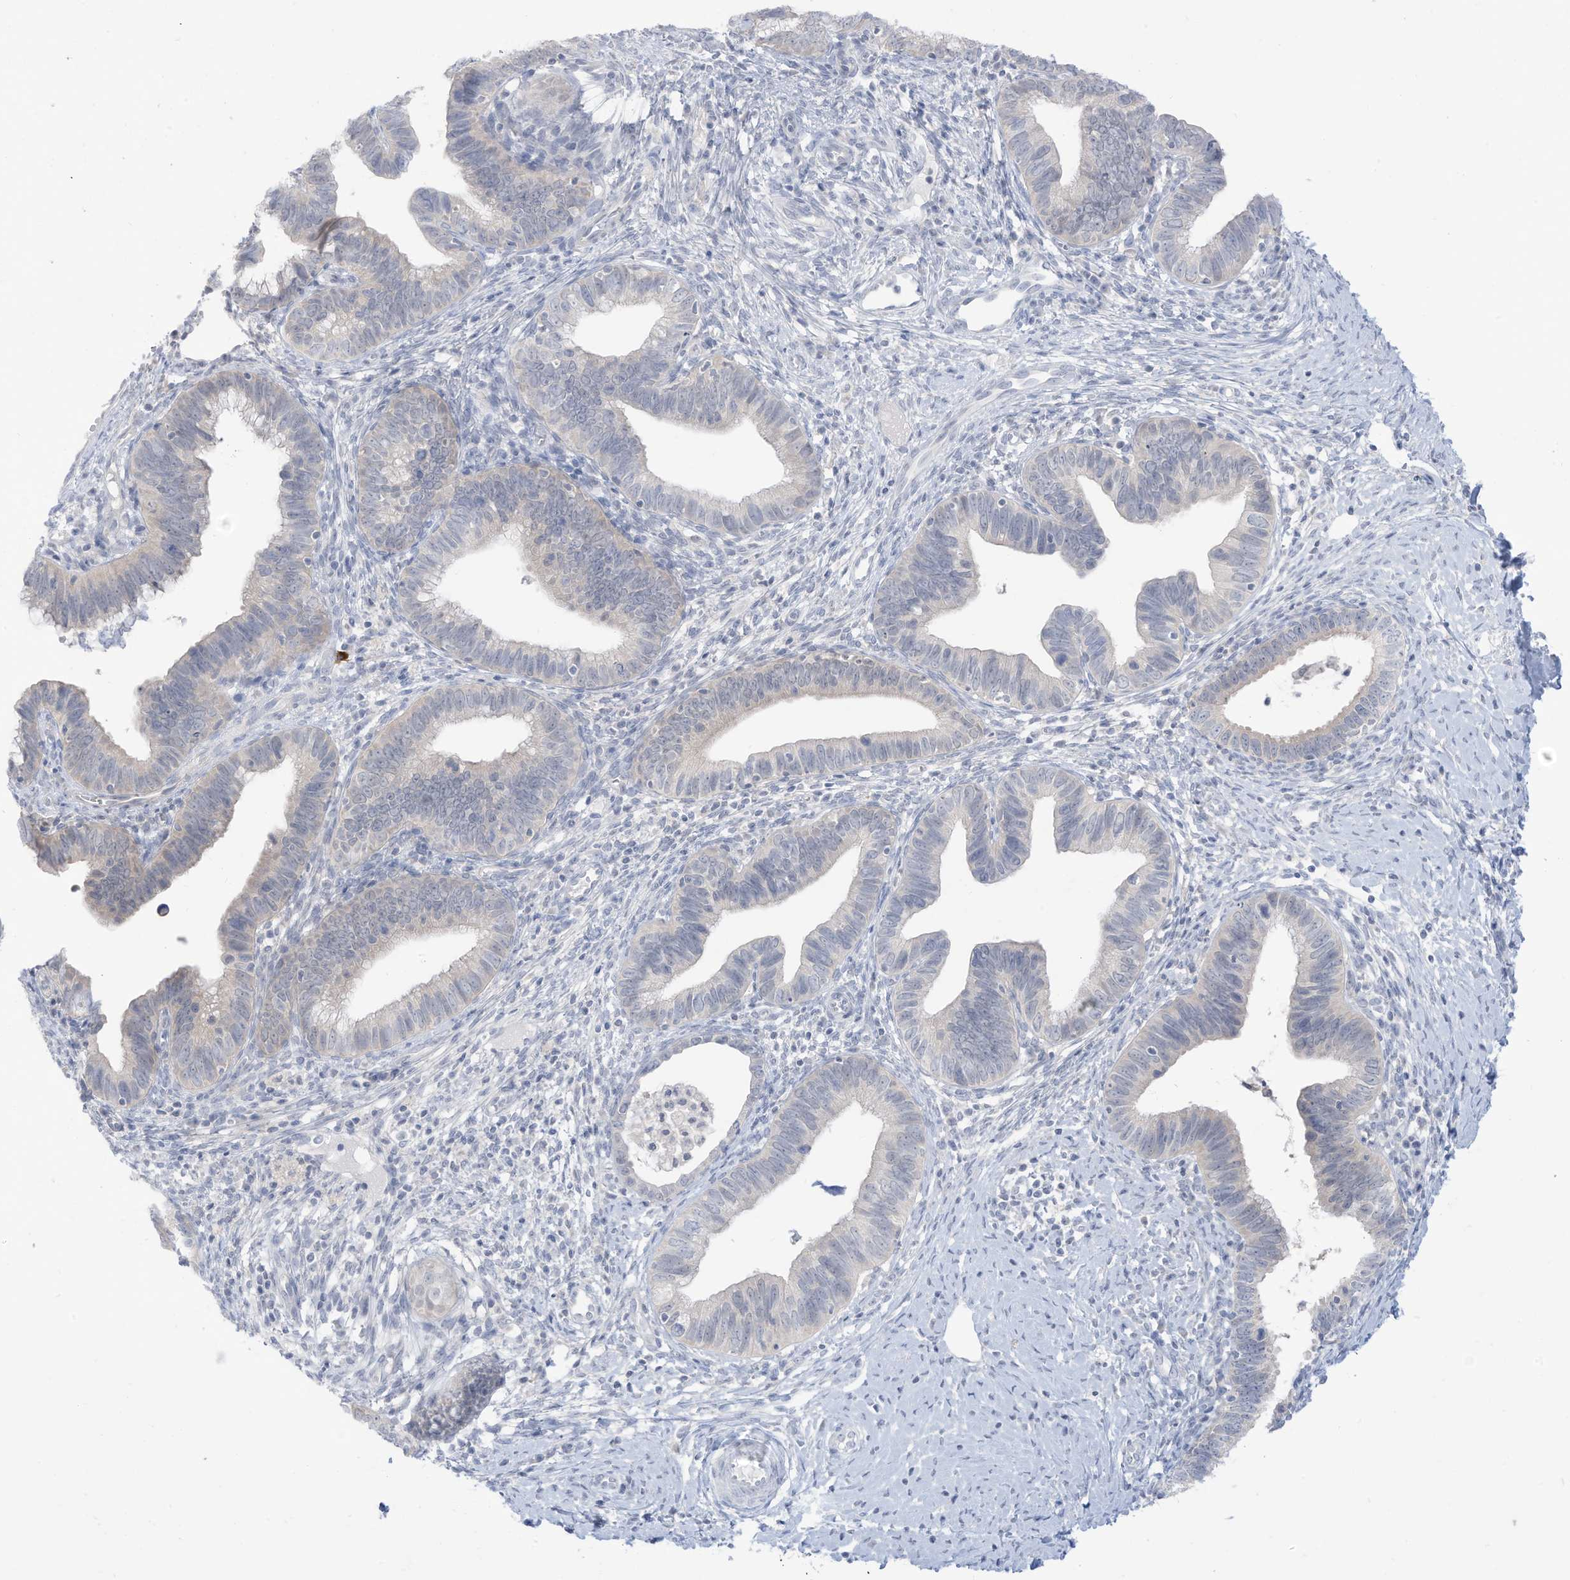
{"staining": {"intensity": "negative", "quantity": "none", "location": "none"}, "tissue": "cervical cancer", "cell_type": "Tumor cells", "image_type": "cancer", "snomed": [{"axis": "morphology", "description": "Adenocarcinoma, NOS"}, {"axis": "topography", "description": "Cervix"}], "caption": "Immunohistochemistry (IHC) histopathology image of neoplastic tissue: human adenocarcinoma (cervical) stained with DAB exhibits no significant protein positivity in tumor cells.", "gene": "OGT", "patient": {"sex": "female", "age": 36}}